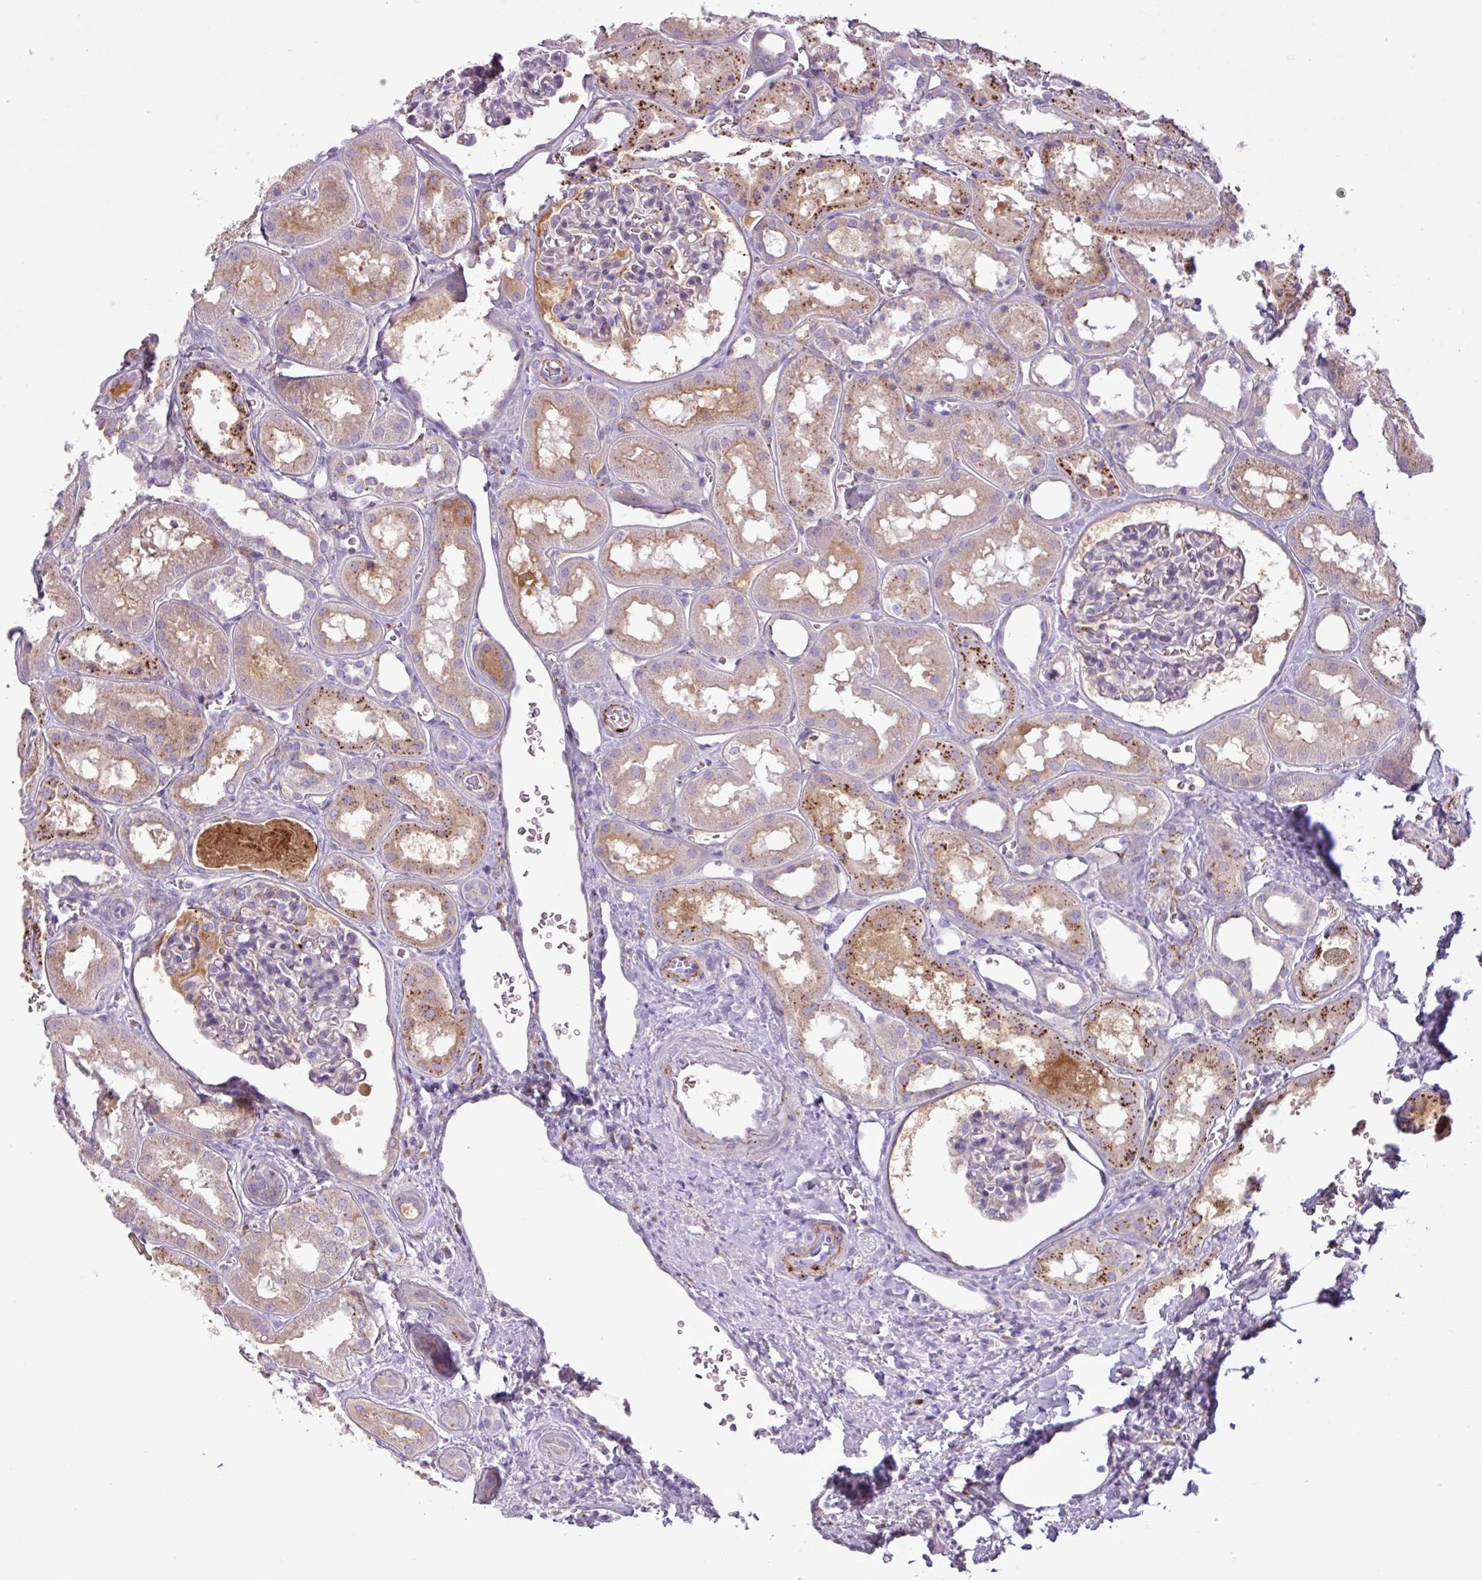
{"staining": {"intensity": "negative", "quantity": "none", "location": "none"}, "tissue": "kidney", "cell_type": "Cells in glomeruli", "image_type": "normal", "snomed": [{"axis": "morphology", "description": "Normal tissue, NOS"}, {"axis": "topography", "description": "Kidney"}], "caption": "Immunohistochemical staining of benign human kidney reveals no significant expression in cells in glomeruli. (IHC, brightfield microscopy, high magnification).", "gene": "C4A", "patient": {"sex": "female", "age": 41}}